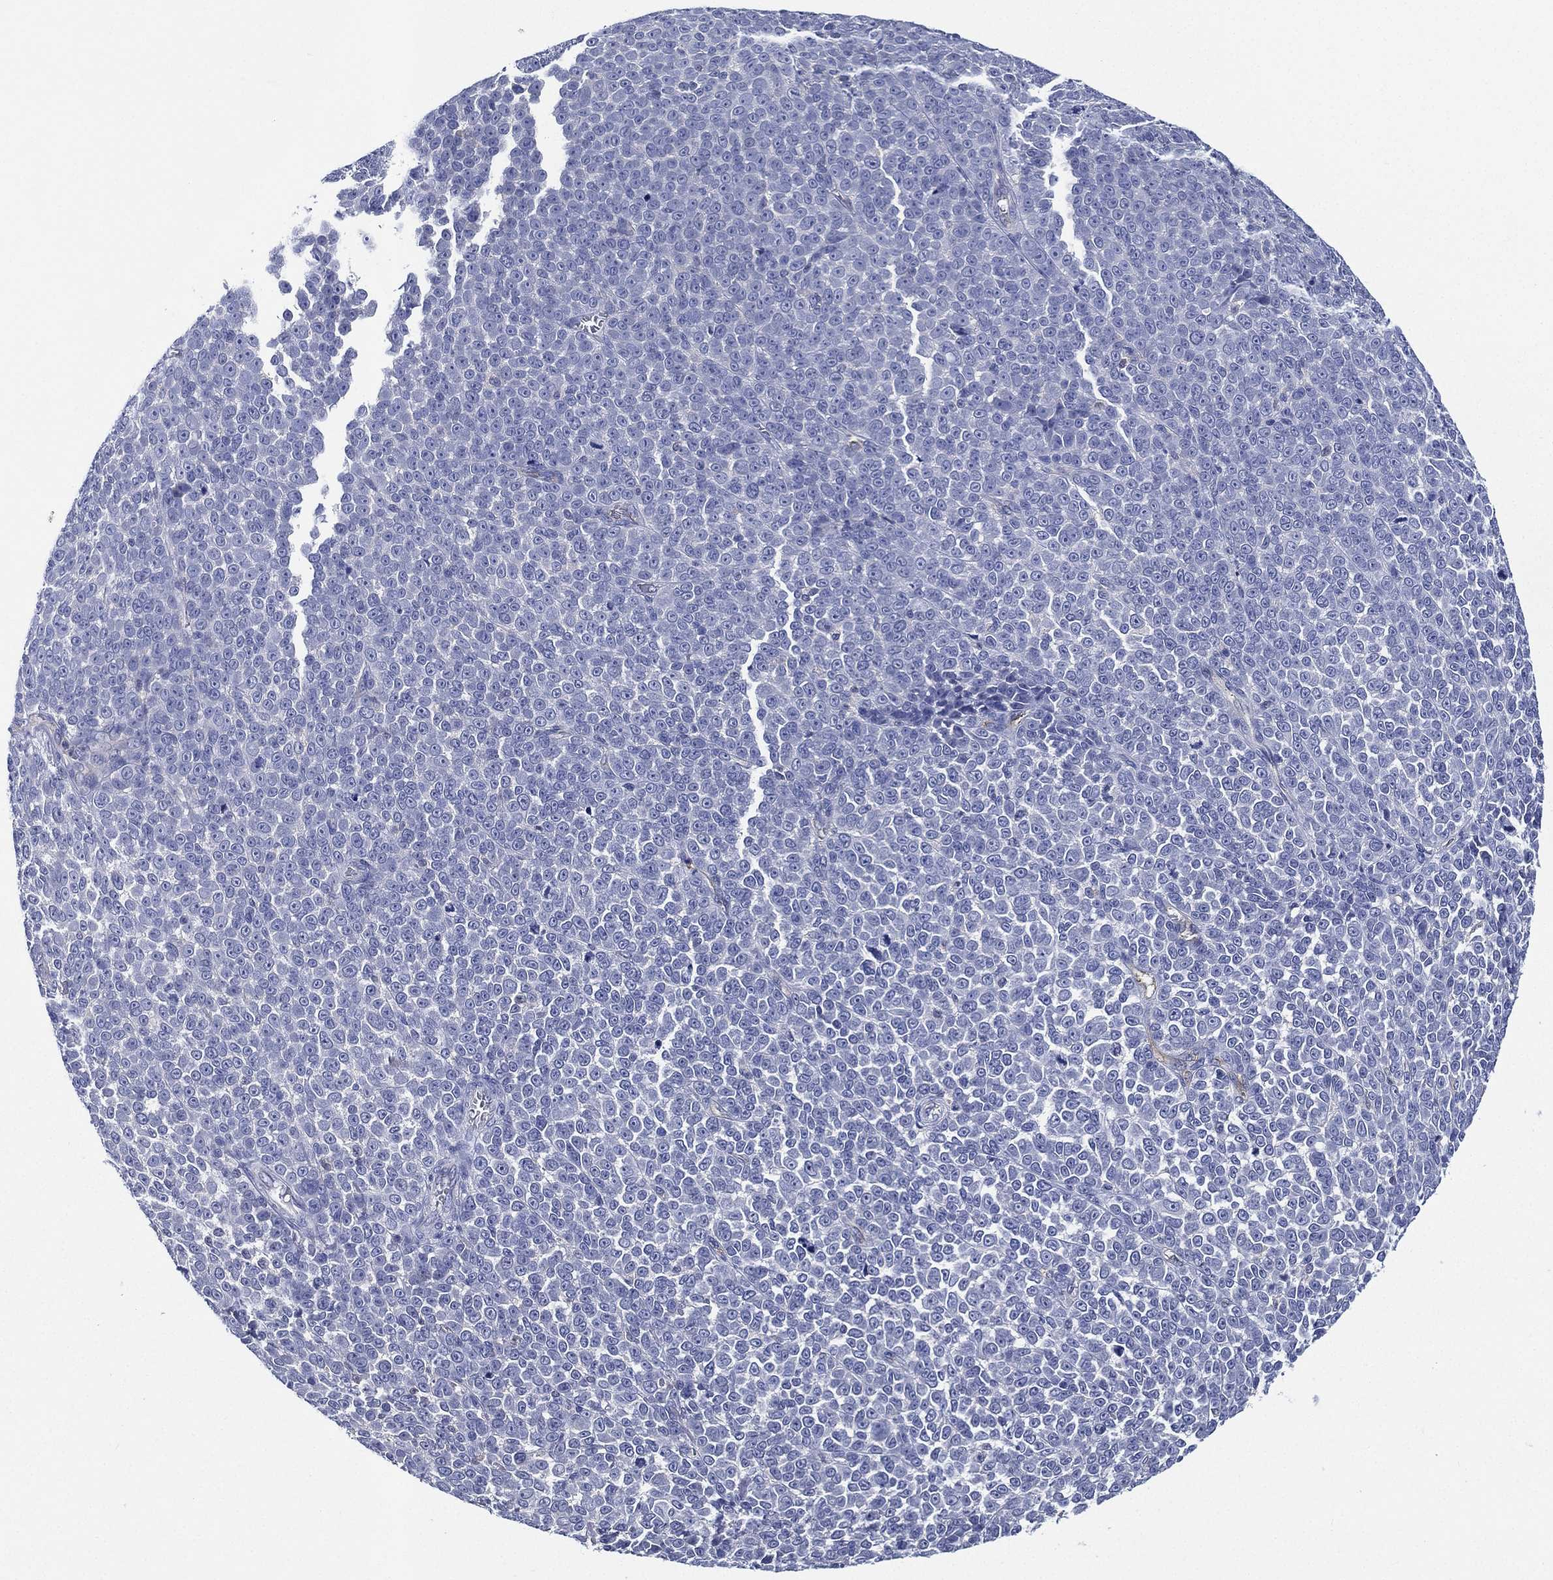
{"staining": {"intensity": "negative", "quantity": "none", "location": "none"}, "tissue": "melanoma", "cell_type": "Tumor cells", "image_type": "cancer", "snomed": [{"axis": "morphology", "description": "Malignant melanoma, NOS"}, {"axis": "topography", "description": "Skin"}], "caption": "This histopathology image is of melanoma stained with immunohistochemistry to label a protein in brown with the nuclei are counter-stained blue. There is no expression in tumor cells. (DAB (3,3'-diaminobenzidine) immunohistochemistry (IHC) with hematoxylin counter stain).", "gene": "NEDD9", "patient": {"sex": "female", "age": 95}}